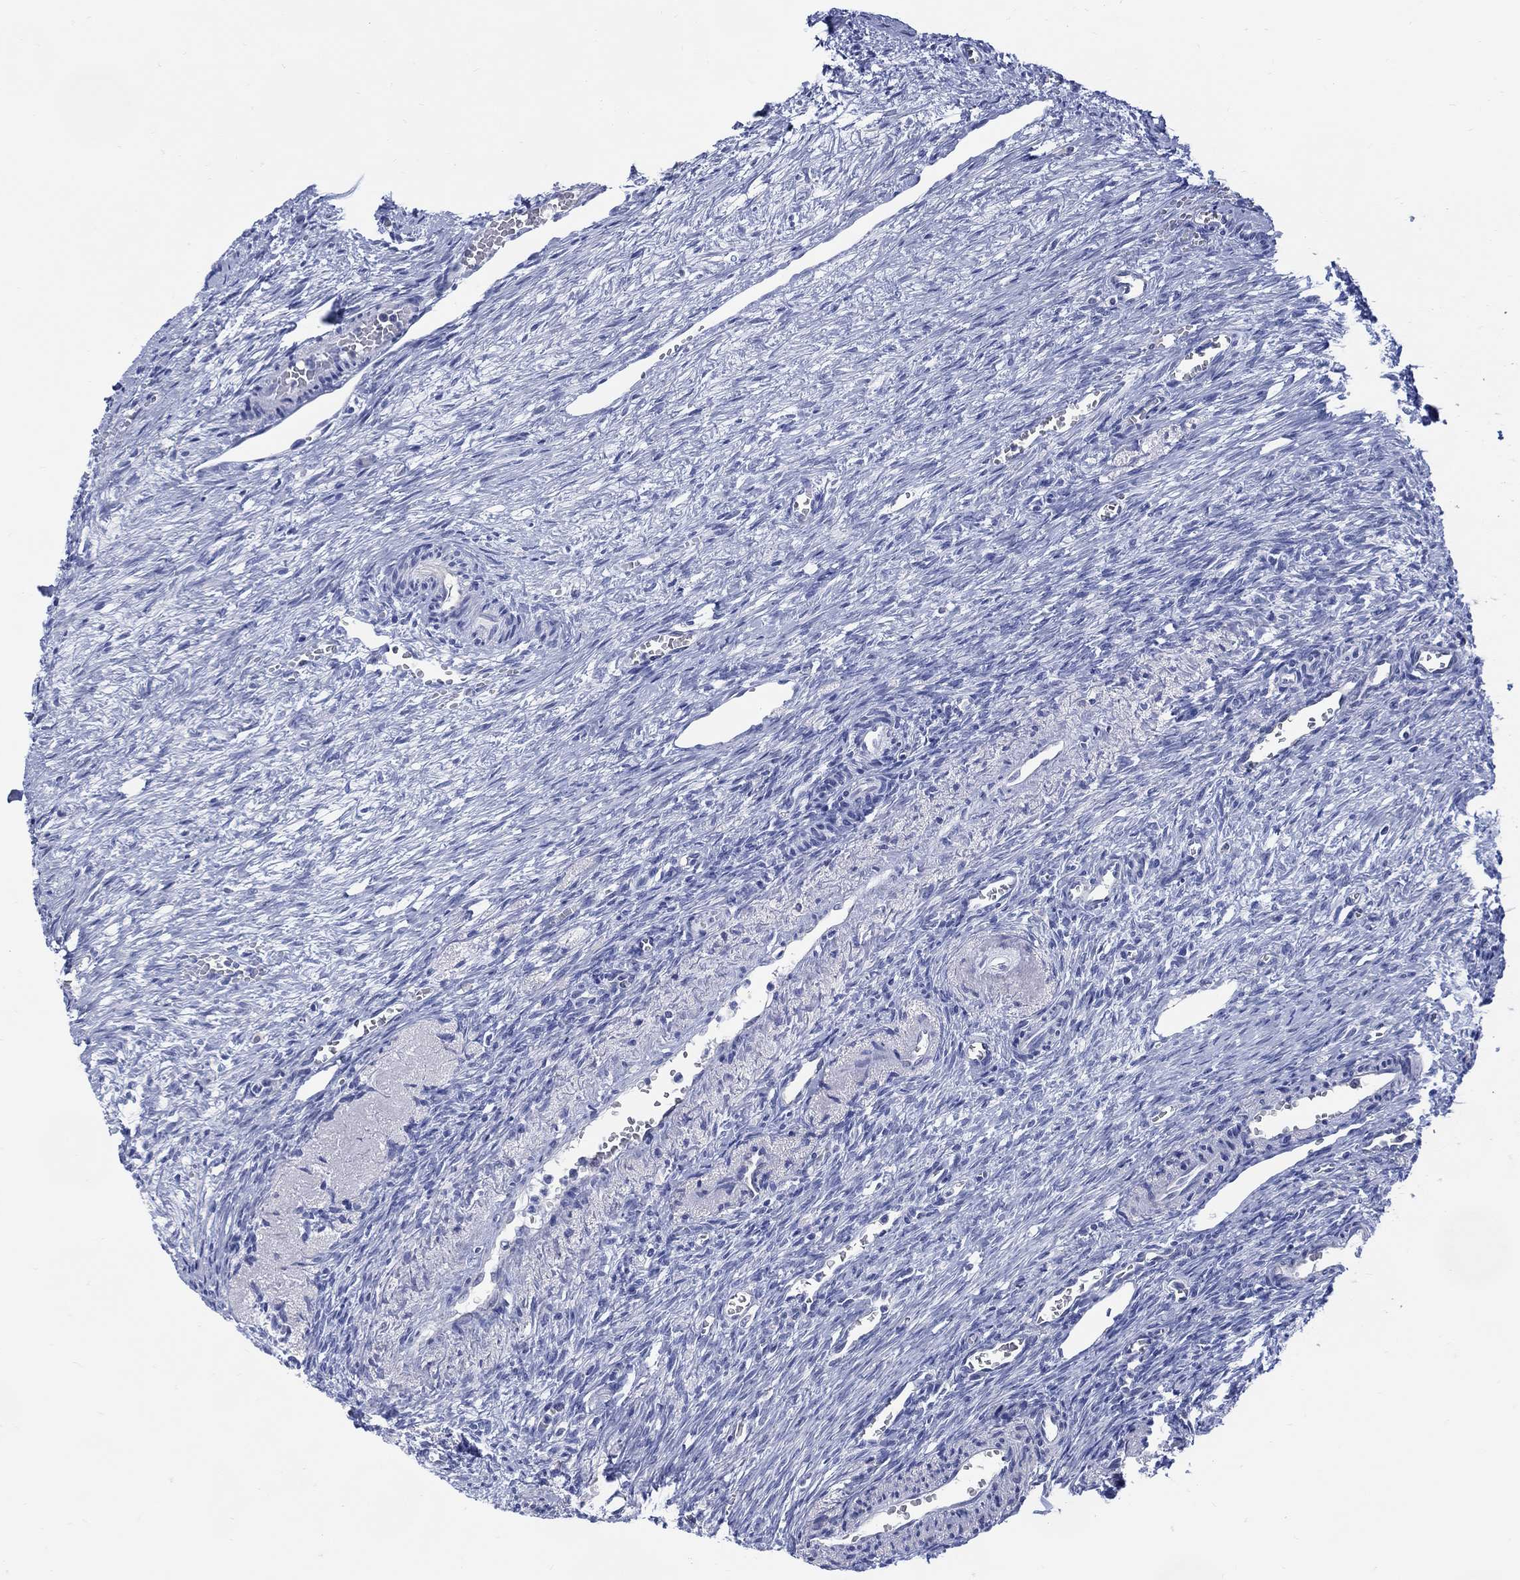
{"staining": {"intensity": "negative", "quantity": "none", "location": "none"}, "tissue": "ovary", "cell_type": "Ovarian stroma cells", "image_type": "normal", "snomed": [{"axis": "morphology", "description": "Normal tissue, NOS"}, {"axis": "topography", "description": "Ovary"}], "caption": "Immunohistochemistry photomicrograph of unremarkable ovary: human ovary stained with DAB (3,3'-diaminobenzidine) reveals no significant protein expression in ovarian stroma cells. (DAB immunohistochemistry with hematoxylin counter stain).", "gene": "DDI1", "patient": {"sex": "female", "age": 39}}